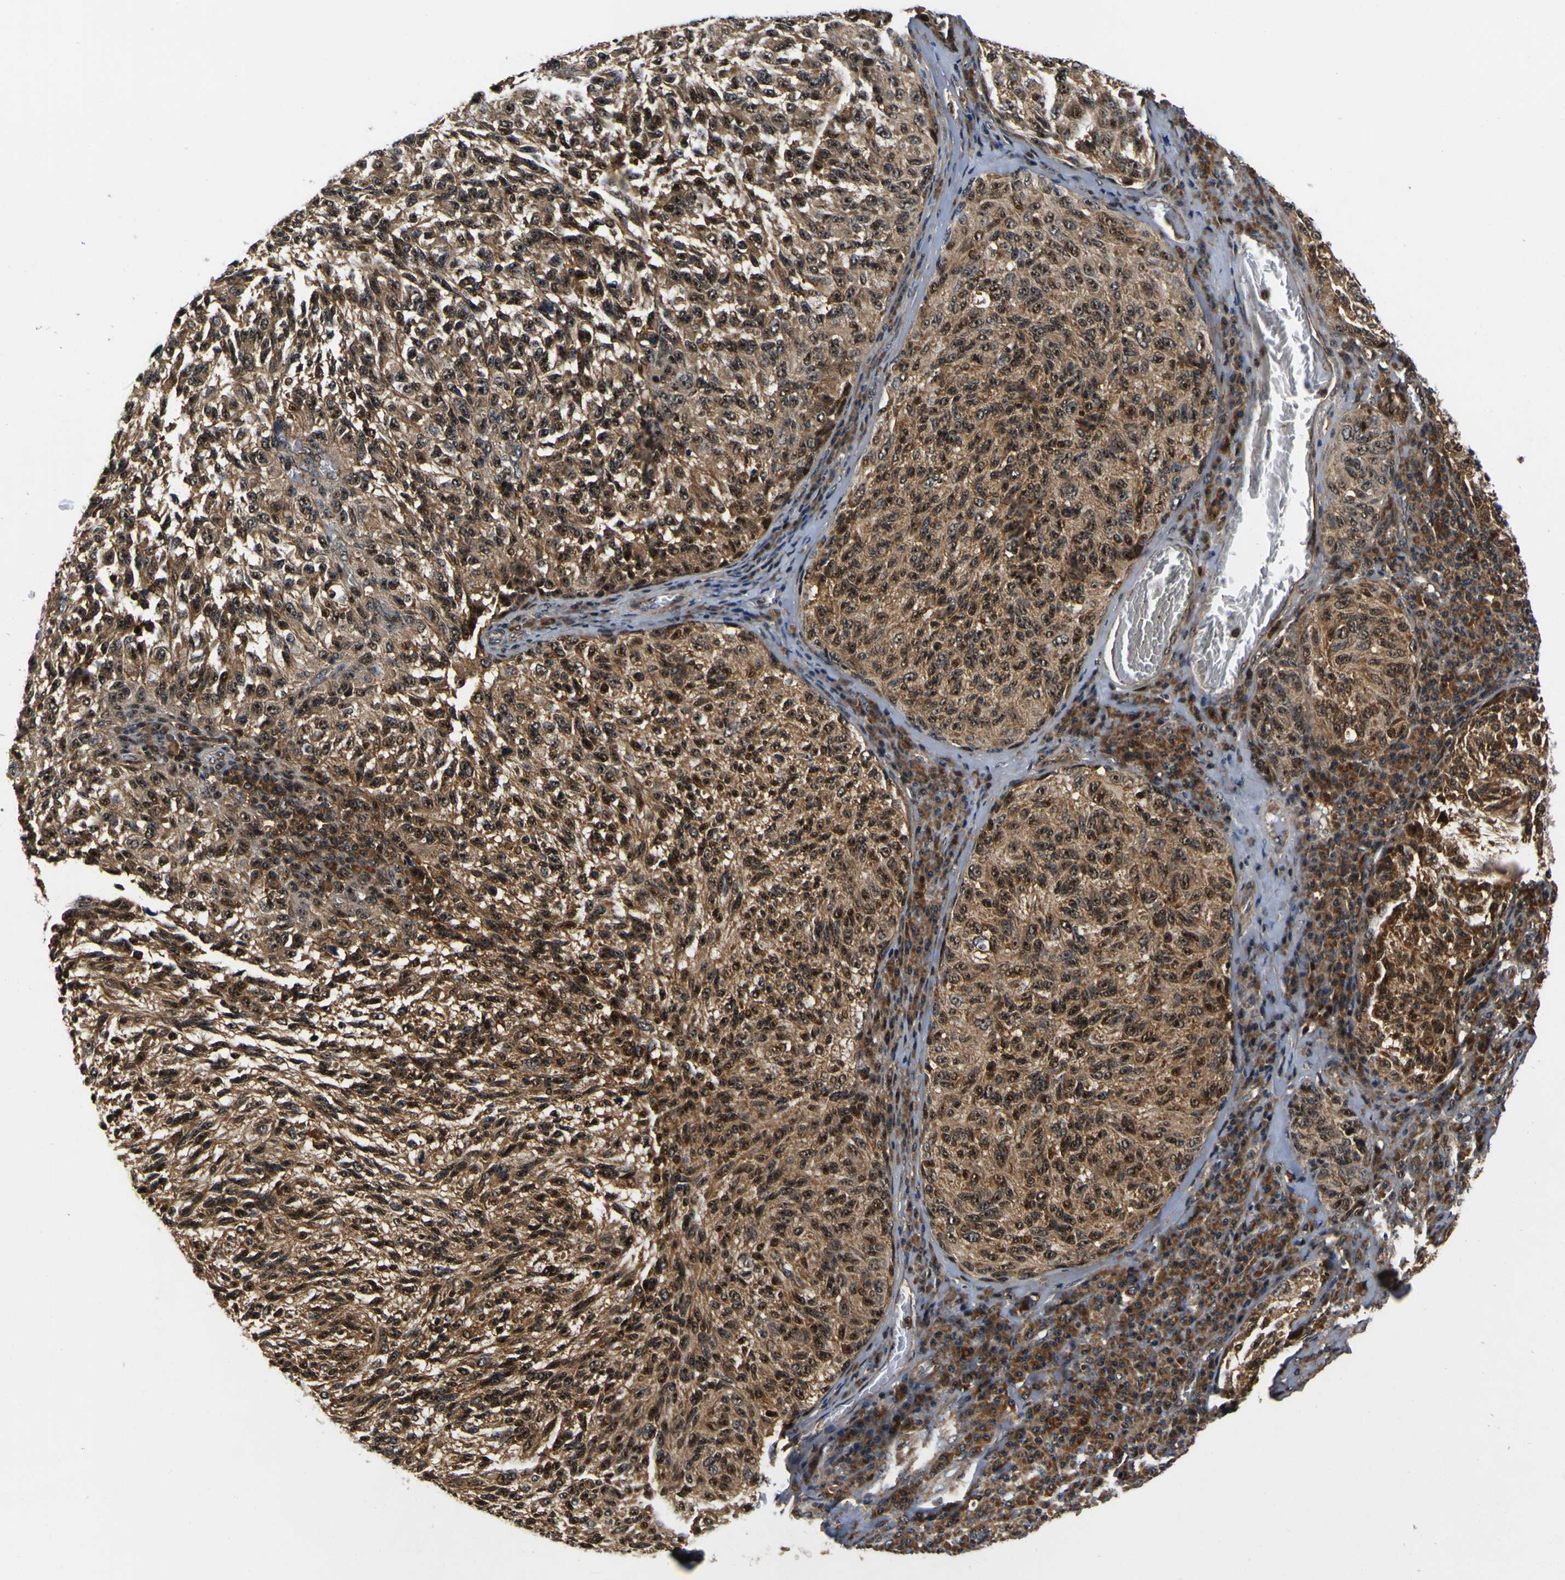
{"staining": {"intensity": "moderate", "quantity": ">75%", "location": "cytoplasmic/membranous,nuclear"}, "tissue": "melanoma", "cell_type": "Tumor cells", "image_type": "cancer", "snomed": [{"axis": "morphology", "description": "Malignant melanoma, NOS"}, {"axis": "topography", "description": "Skin"}], "caption": "This photomicrograph reveals IHC staining of melanoma, with medium moderate cytoplasmic/membranous and nuclear staining in about >75% of tumor cells.", "gene": "LRP4", "patient": {"sex": "female", "age": 73}}